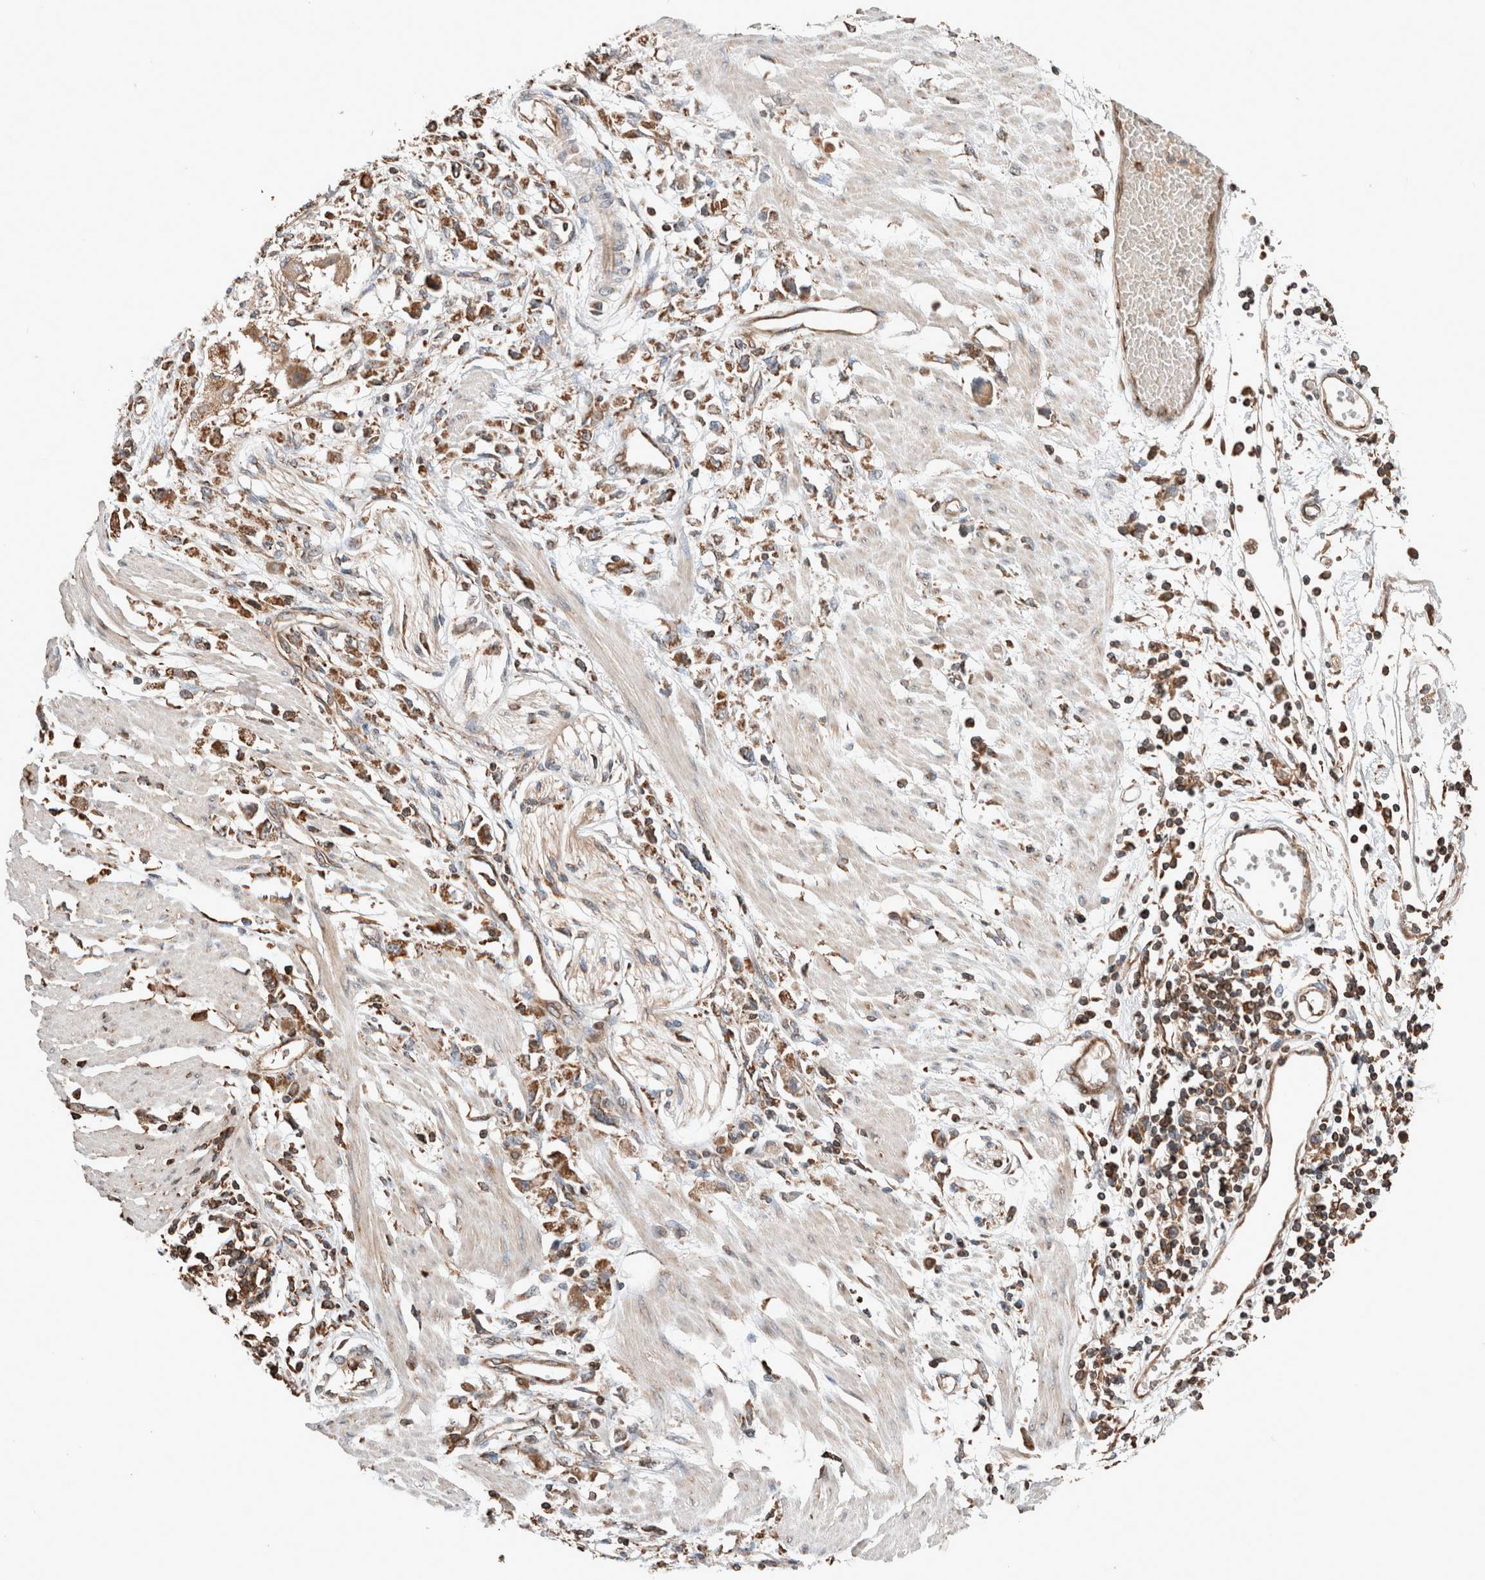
{"staining": {"intensity": "moderate", "quantity": ">75%", "location": "cytoplasmic/membranous"}, "tissue": "stomach cancer", "cell_type": "Tumor cells", "image_type": "cancer", "snomed": [{"axis": "morphology", "description": "Adenocarcinoma, NOS"}, {"axis": "topography", "description": "Stomach"}], "caption": "Brown immunohistochemical staining in human stomach cancer (adenocarcinoma) reveals moderate cytoplasmic/membranous staining in approximately >75% of tumor cells.", "gene": "ERAP2", "patient": {"sex": "female", "age": 59}}